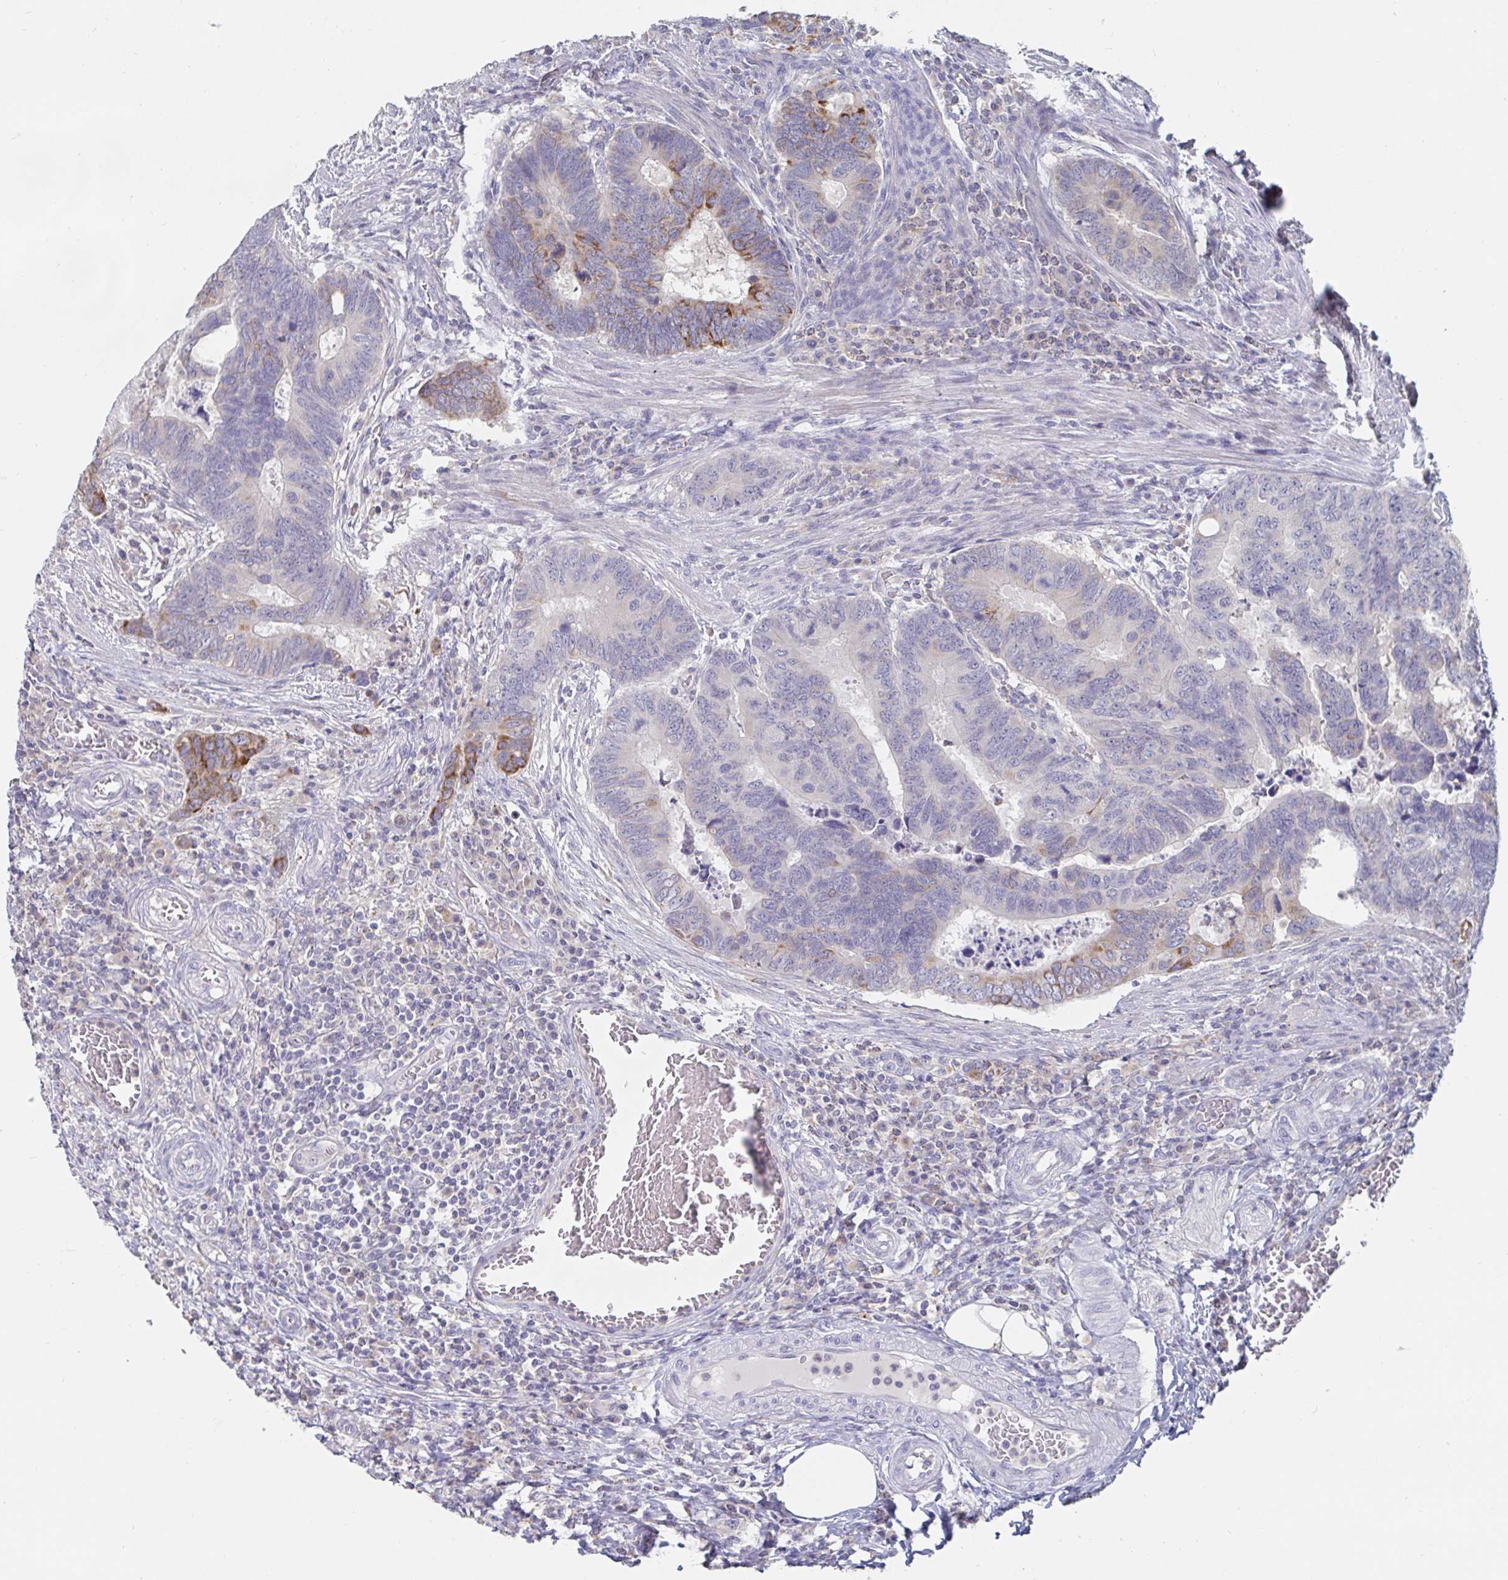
{"staining": {"intensity": "moderate", "quantity": "<25%", "location": "cytoplasmic/membranous"}, "tissue": "colorectal cancer", "cell_type": "Tumor cells", "image_type": "cancer", "snomed": [{"axis": "morphology", "description": "Adenocarcinoma, NOS"}, {"axis": "topography", "description": "Colon"}], "caption": "Moderate cytoplasmic/membranous protein positivity is present in approximately <25% of tumor cells in colorectal cancer (adenocarcinoma).", "gene": "SPPL3", "patient": {"sex": "male", "age": 62}}